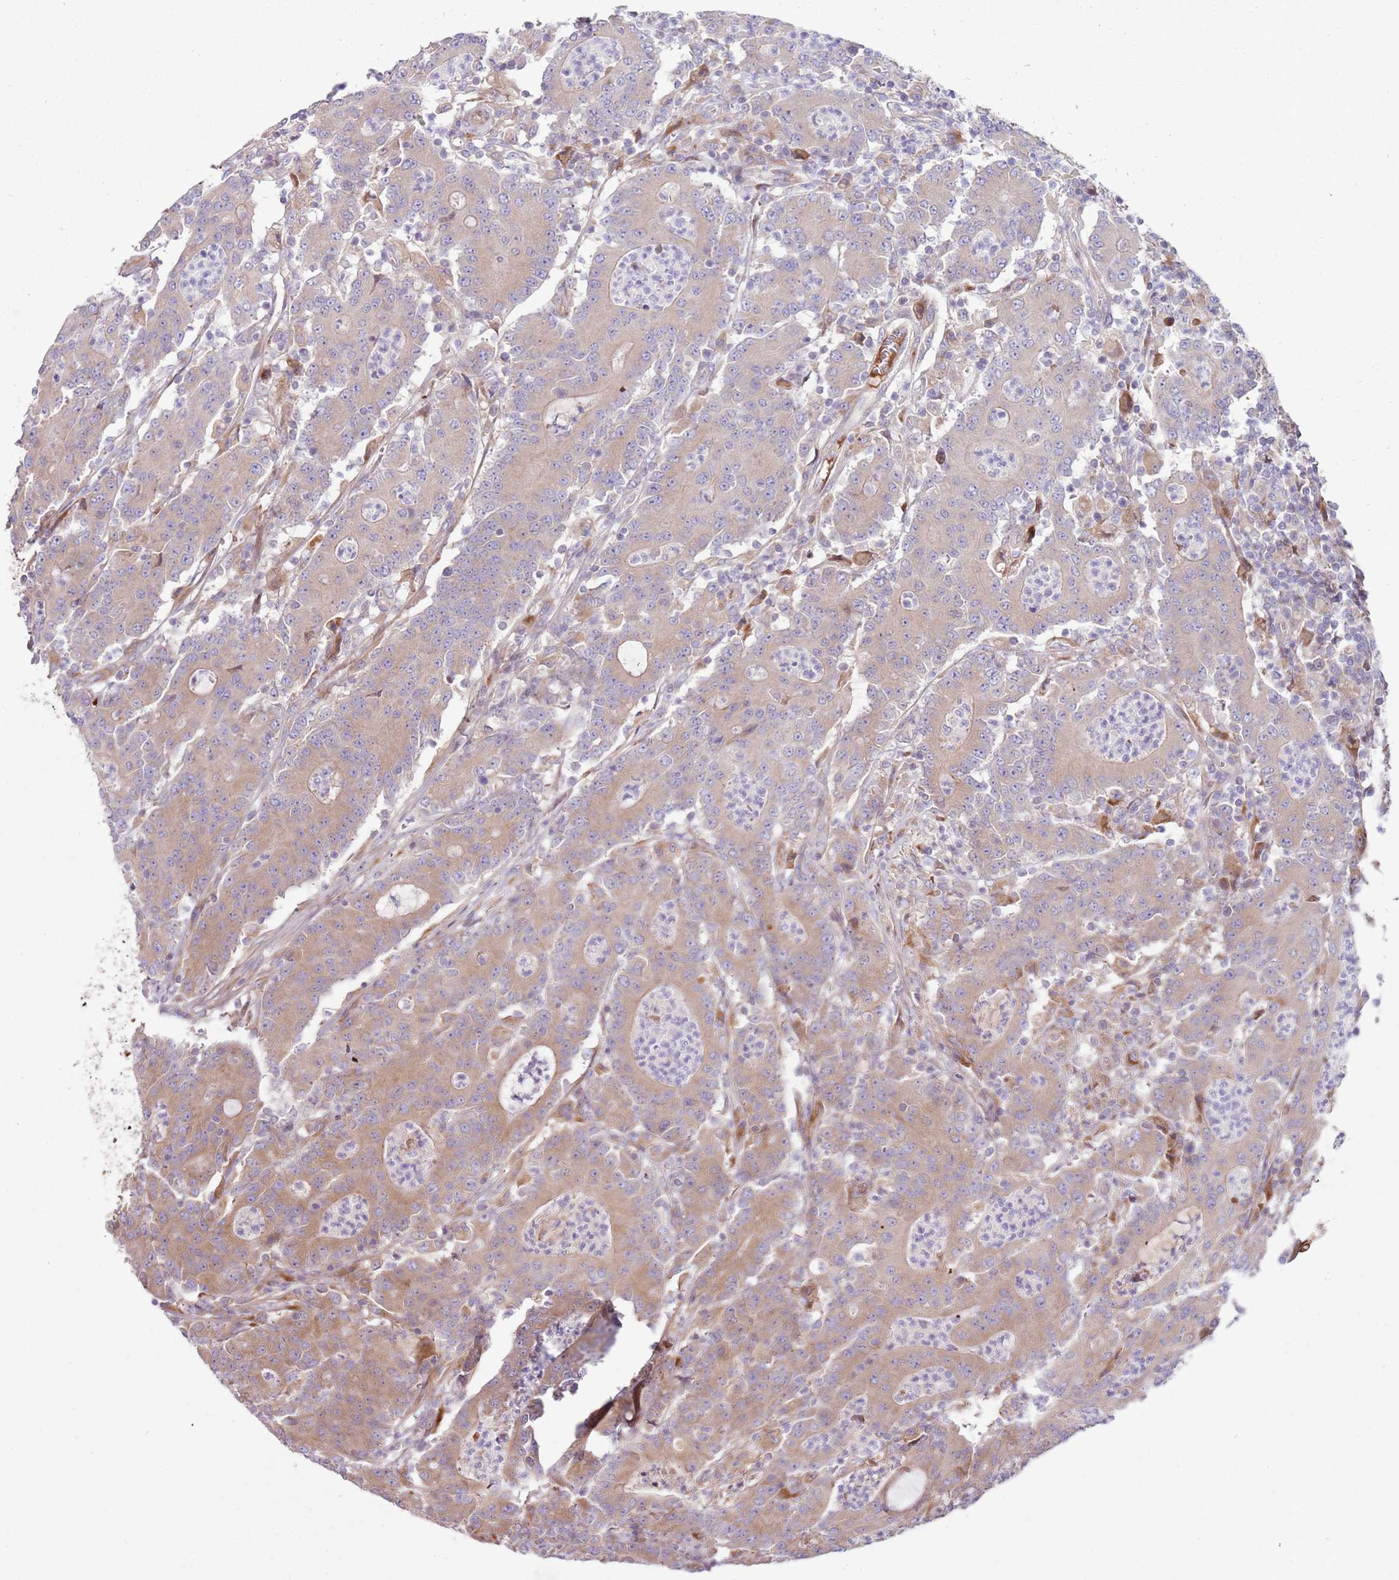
{"staining": {"intensity": "moderate", "quantity": "25%-75%", "location": "cytoplasmic/membranous"}, "tissue": "colorectal cancer", "cell_type": "Tumor cells", "image_type": "cancer", "snomed": [{"axis": "morphology", "description": "Adenocarcinoma, NOS"}, {"axis": "topography", "description": "Colon"}], "caption": "Immunohistochemistry photomicrograph of colorectal cancer stained for a protein (brown), which exhibits medium levels of moderate cytoplasmic/membranous positivity in about 25%-75% of tumor cells.", "gene": "EMC1", "patient": {"sex": "male", "age": 83}}